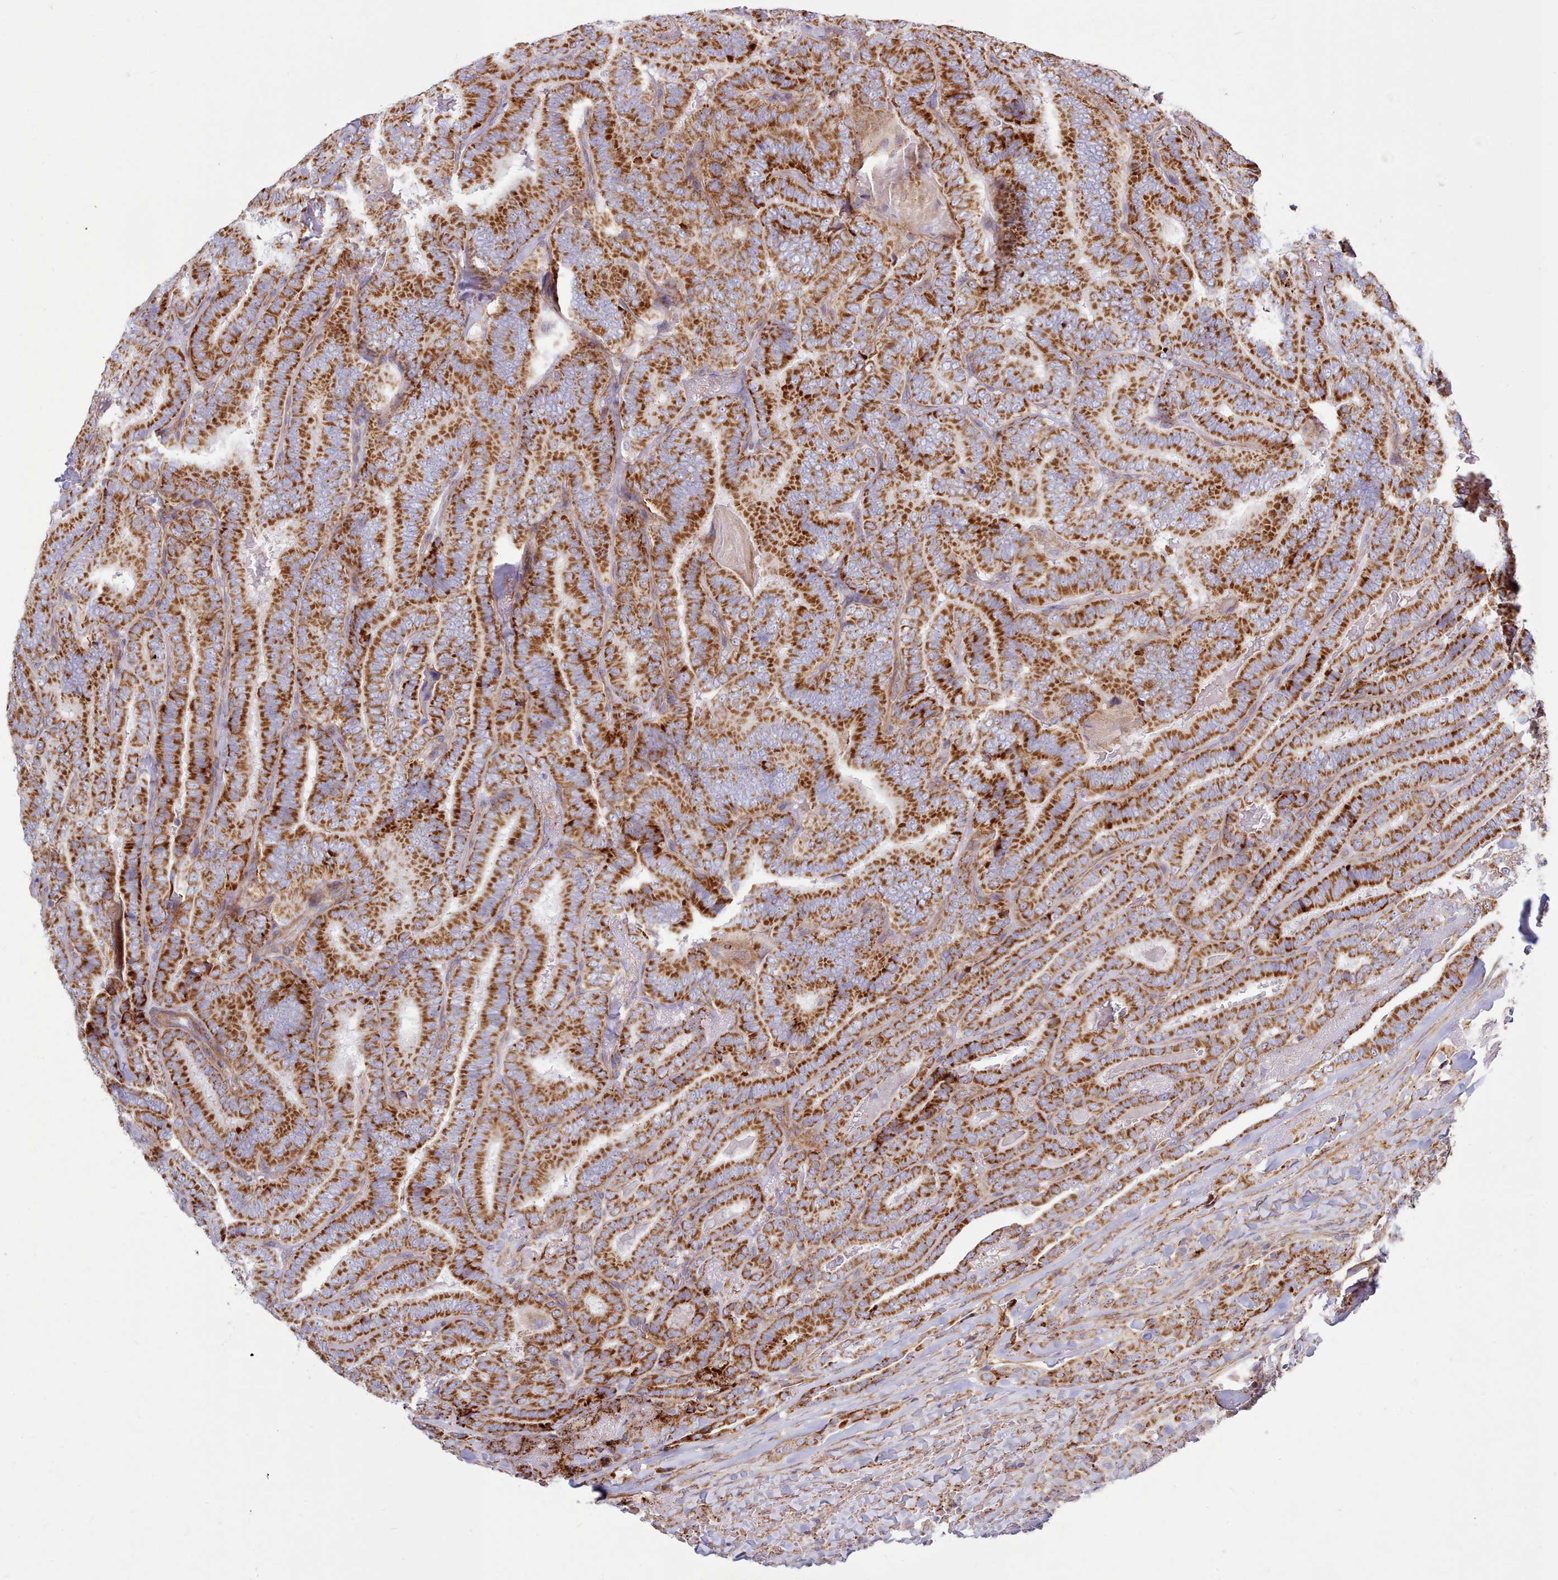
{"staining": {"intensity": "strong", "quantity": ">75%", "location": "cytoplasmic/membranous"}, "tissue": "thyroid cancer", "cell_type": "Tumor cells", "image_type": "cancer", "snomed": [{"axis": "morphology", "description": "Papillary adenocarcinoma, NOS"}, {"axis": "topography", "description": "Thyroid gland"}], "caption": "Thyroid papillary adenocarcinoma stained with immunohistochemistry (IHC) exhibits strong cytoplasmic/membranous expression in approximately >75% of tumor cells.", "gene": "MRPL21", "patient": {"sex": "male", "age": 61}}